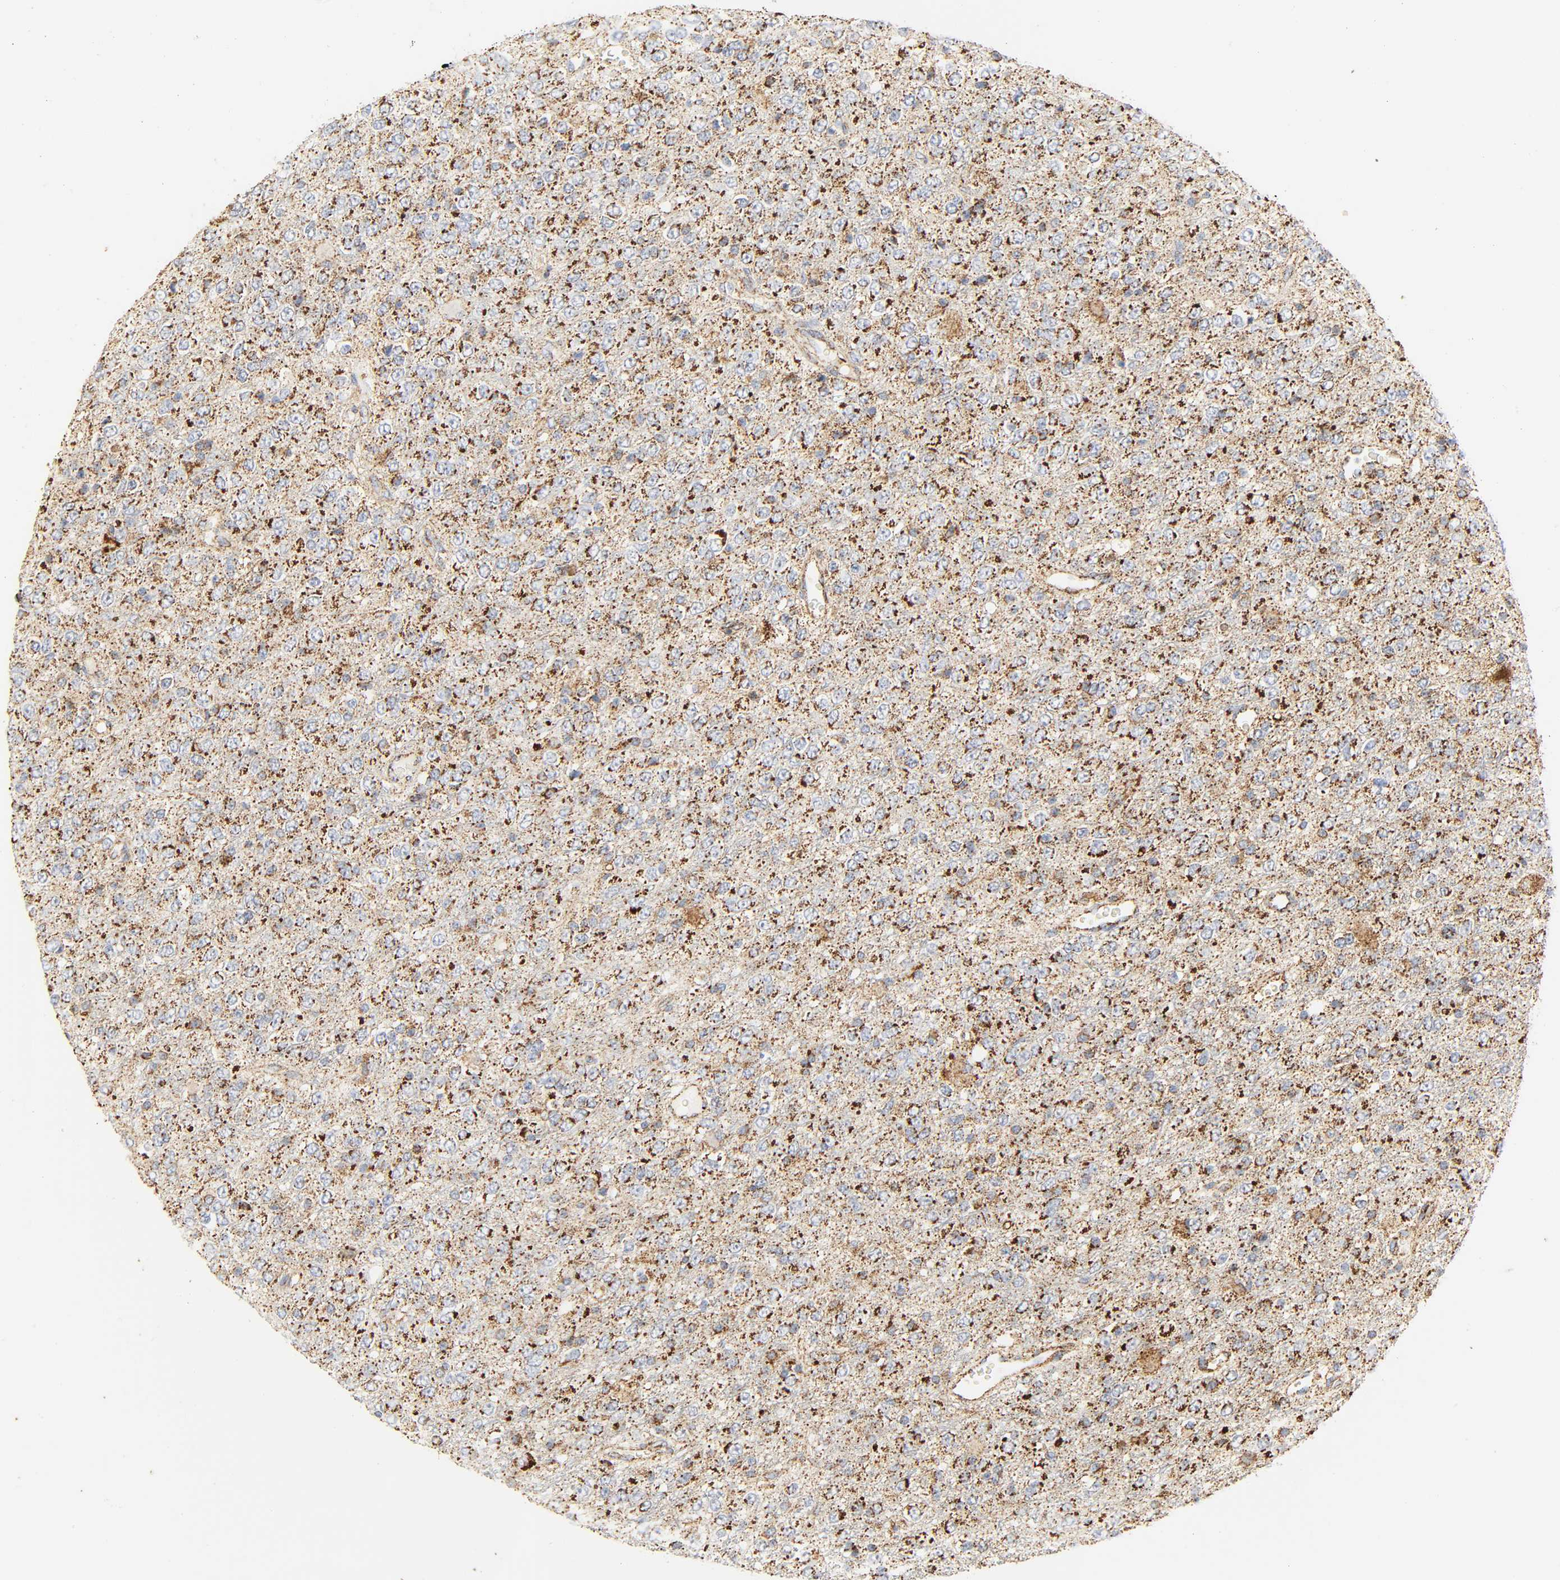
{"staining": {"intensity": "moderate", "quantity": "25%-75%", "location": "cytoplasmic/membranous"}, "tissue": "glioma", "cell_type": "Tumor cells", "image_type": "cancer", "snomed": [{"axis": "morphology", "description": "Glioma, malignant, High grade"}, {"axis": "topography", "description": "pancreas cauda"}], "caption": "Protein staining reveals moderate cytoplasmic/membranous expression in about 25%-75% of tumor cells in glioma.", "gene": "ACAT1", "patient": {"sex": "male", "age": 60}}